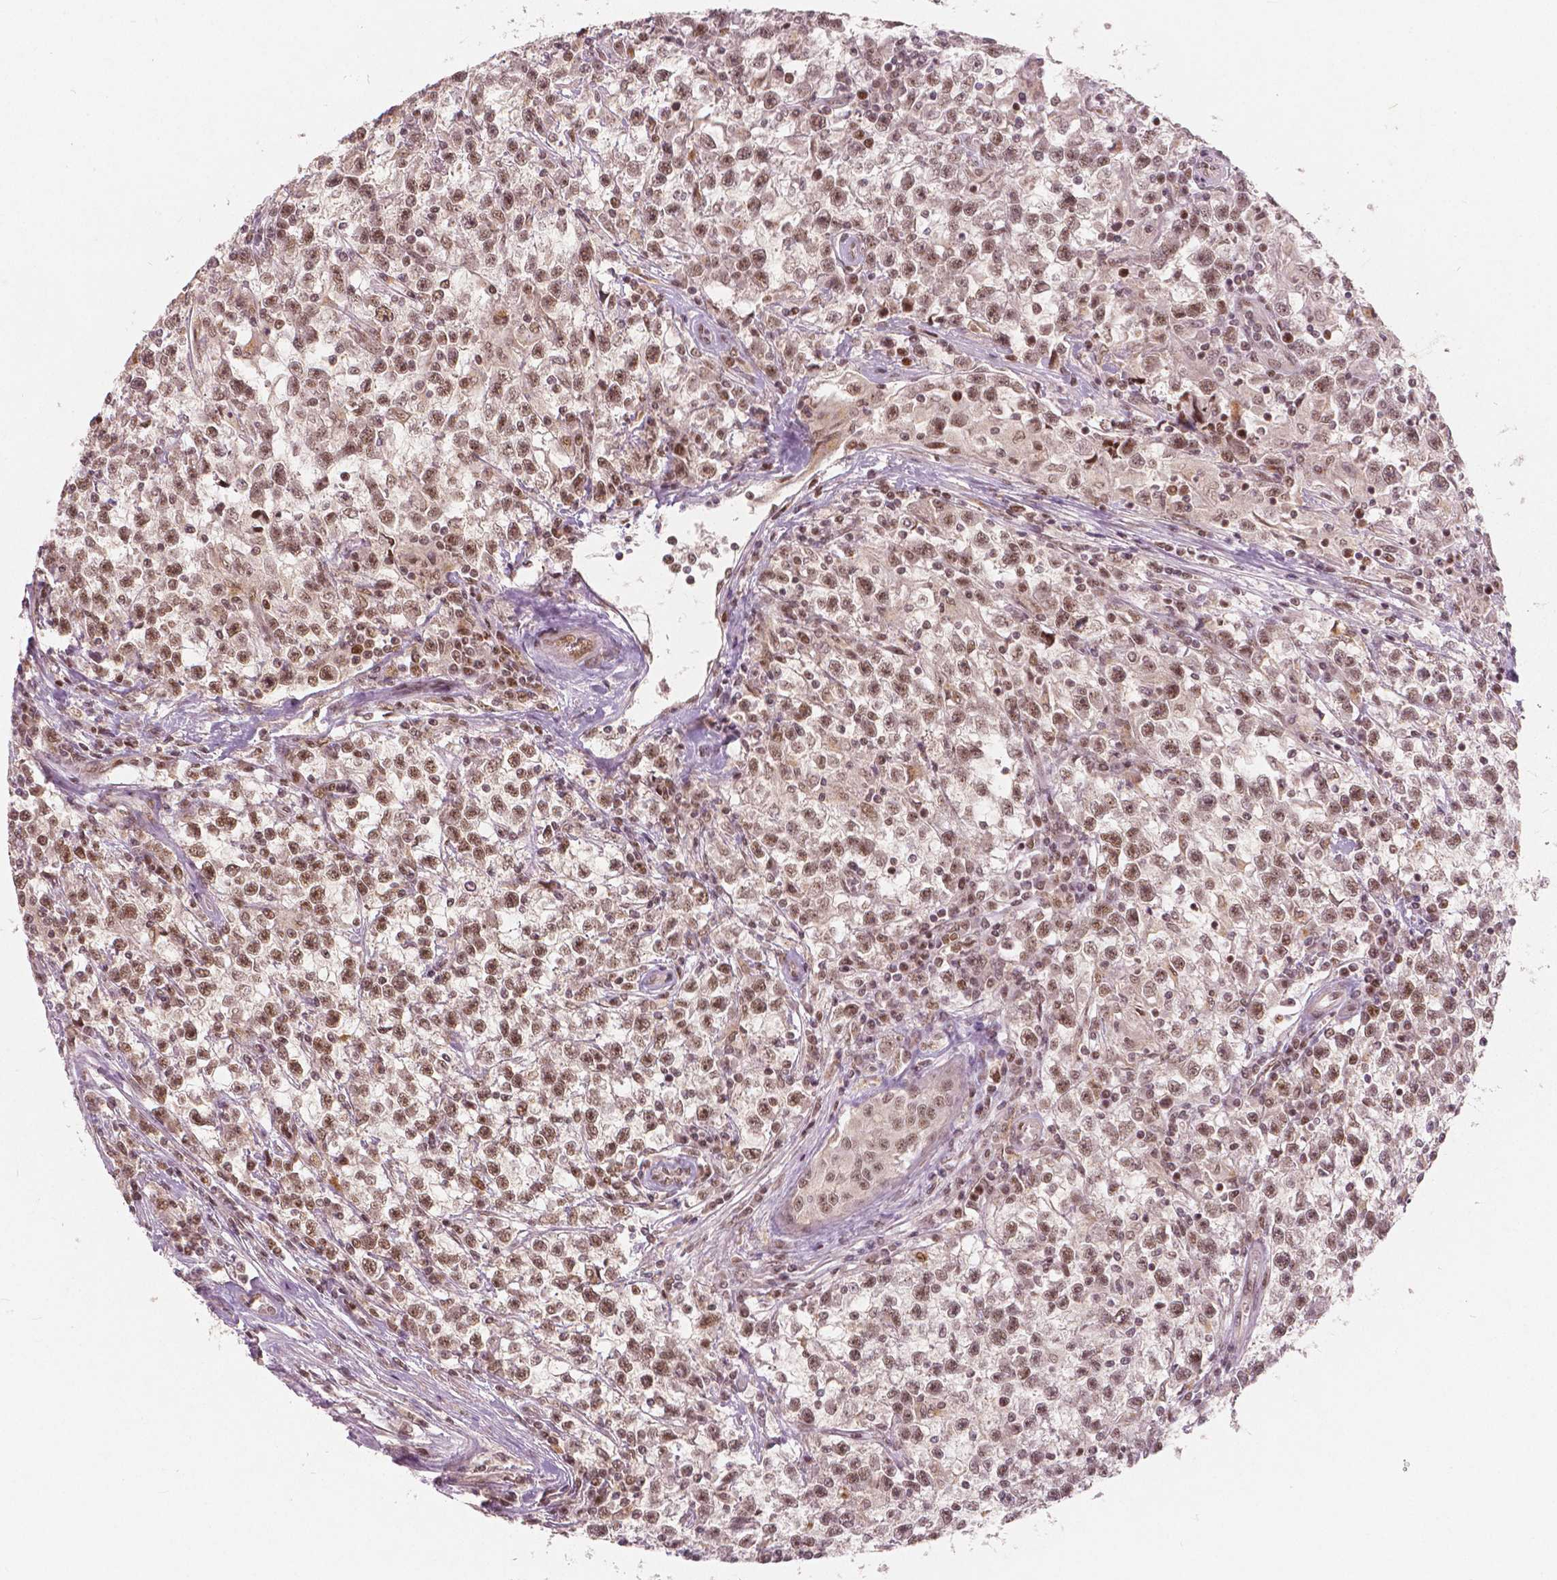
{"staining": {"intensity": "moderate", "quantity": ">75%", "location": "nuclear"}, "tissue": "testis cancer", "cell_type": "Tumor cells", "image_type": "cancer", "snomed": [{"axis": "morphology", "description": "Seminoma, NOS"}, {"axis": "topography", "description": "Testis"}], "caption": "Immunohistochemistry (IHC) (DAB) staining of human testis cancer (seminoma) demonstrates moderate nuclear protein staining in about >75% of tumor cells. Nuclei are stained in blue.", "gene": "NSD2", "patient": {"sex": "male", "age": 31}}